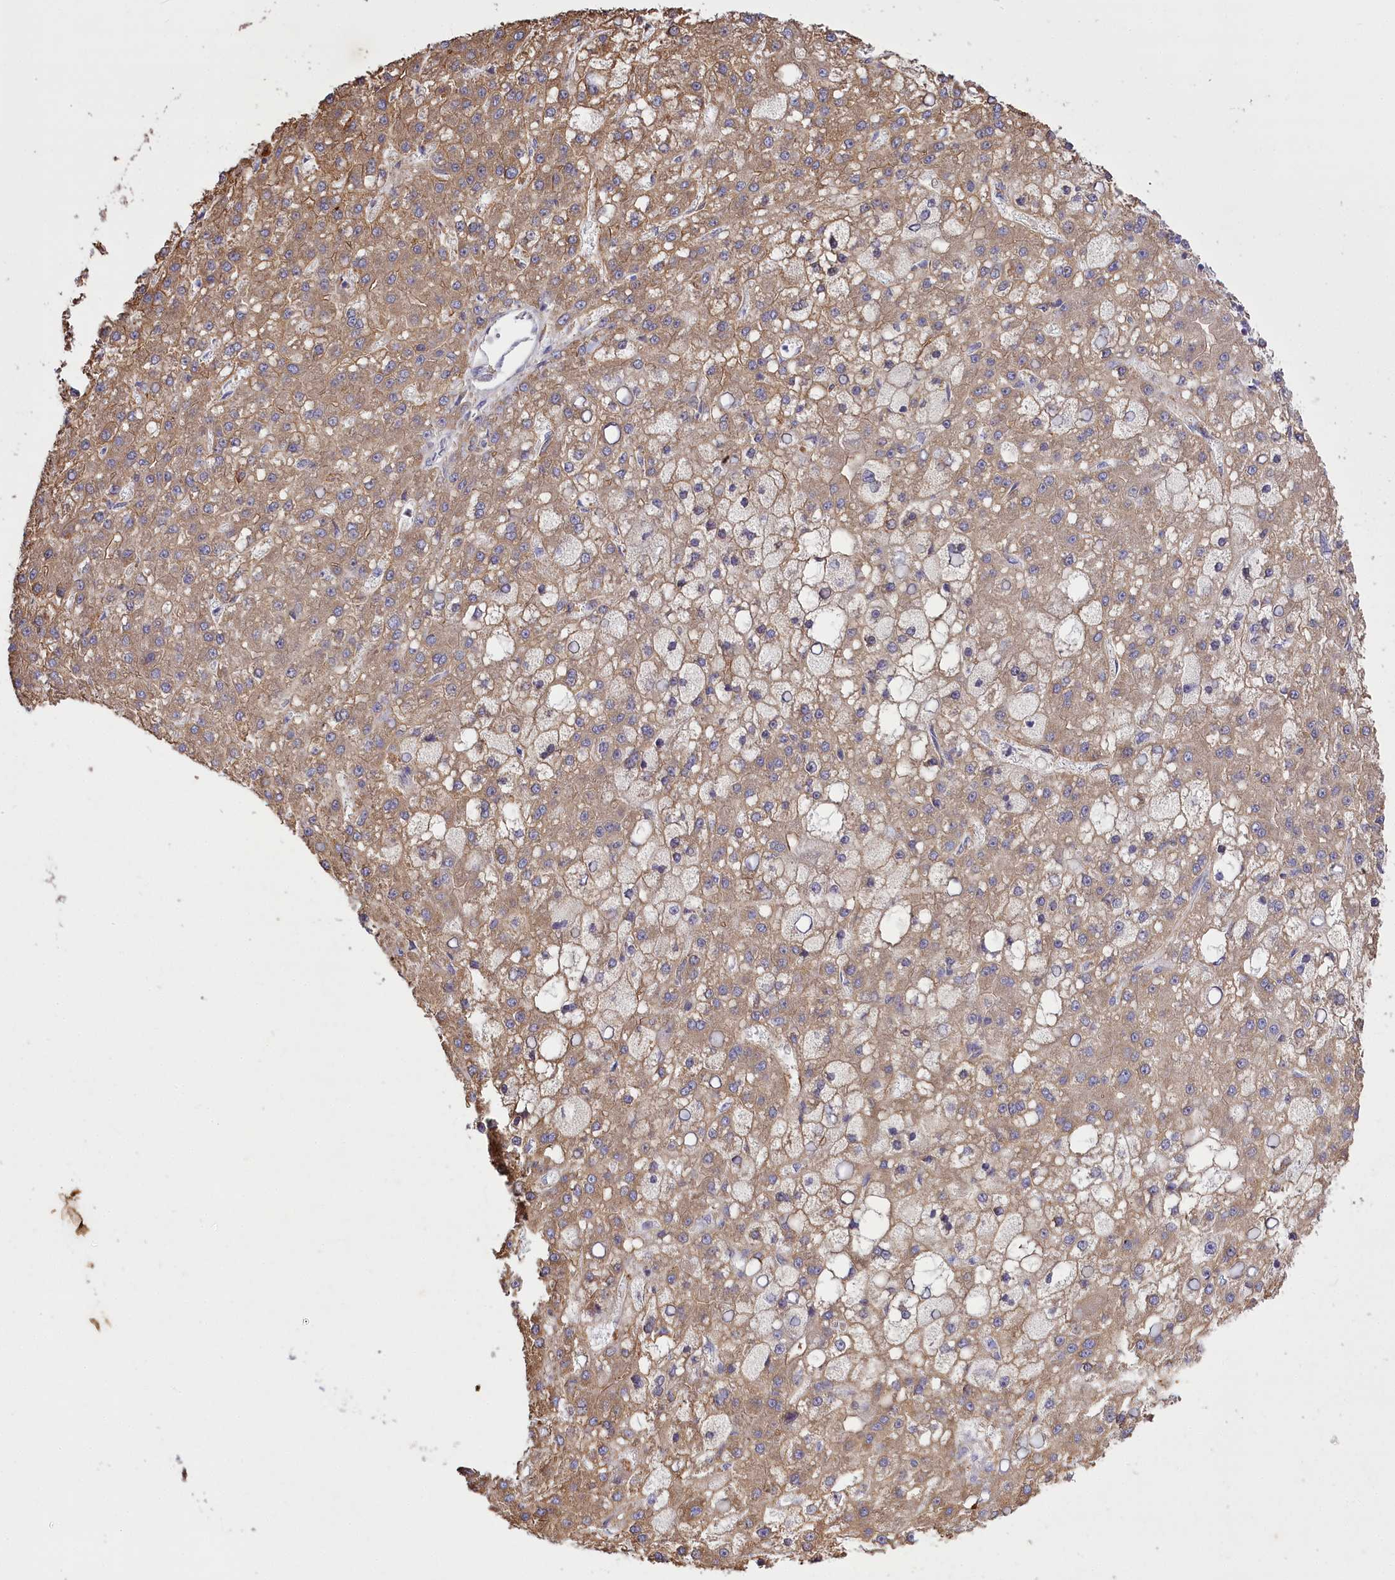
{"staining": {"intensity": "moderate", "quantity": ">75%", "location": "cytoplasmic/membranous"}, "tissue": "liver cancer", "cell_type": "Tumor cells", "image_type": "cancer", "snomed": [{"axis": "morphology", "description": "Carcinoma, Hepatocellular, NOS"}, {"axis": "topography", "description": "Liver"}], "caption": "This is a histology image of immunohistochemistry staining of liver cancer (hepatocellular carcinoma), which shows moderate positivity in the cytoplasmic/membranous of tumor cells.", "gene": "CARD19", "patient": {"sex": "male", "age": 67}}